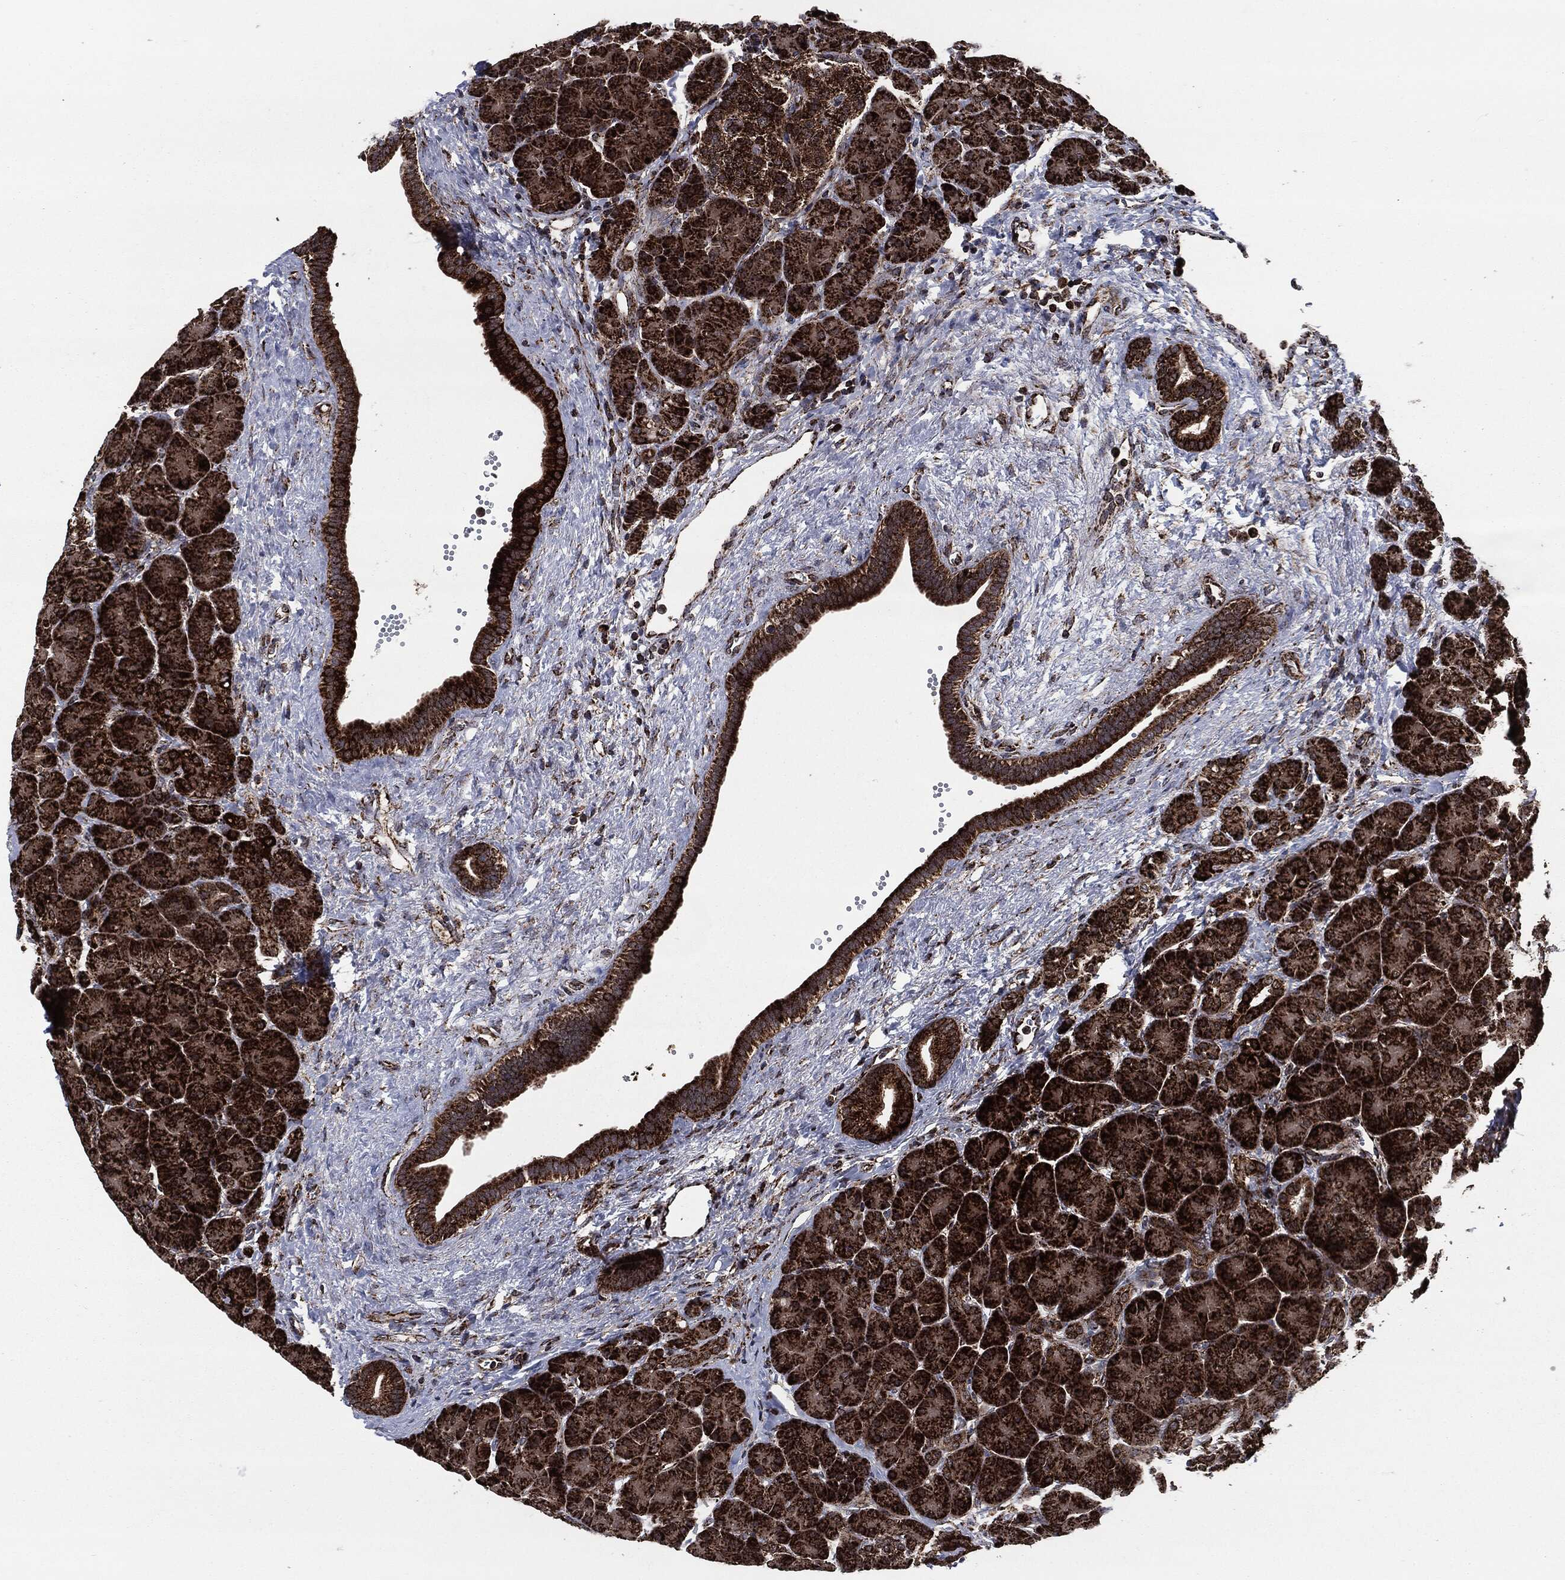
{"staining": {"intensity": "strong", "quantity": ">75%", "location": "cytoplasmic/membranous"}, "tissue": "pancreas", "cell_type": "Exocrine glandular cells", "image_type": "normal", "snomed": [{"axis": "morphology", "description": "Normal tissue, NOS"}, {"axis": "topography", "description": "Pancreas"}], "caption": "Pancreas was stained to show a protein in brown. There is high levels of strong cytoplasmic/membranous staining in about >75% of exocrine glandular cells.", "gene": "FH", "patient": {"sex": "female", "age": 63}}